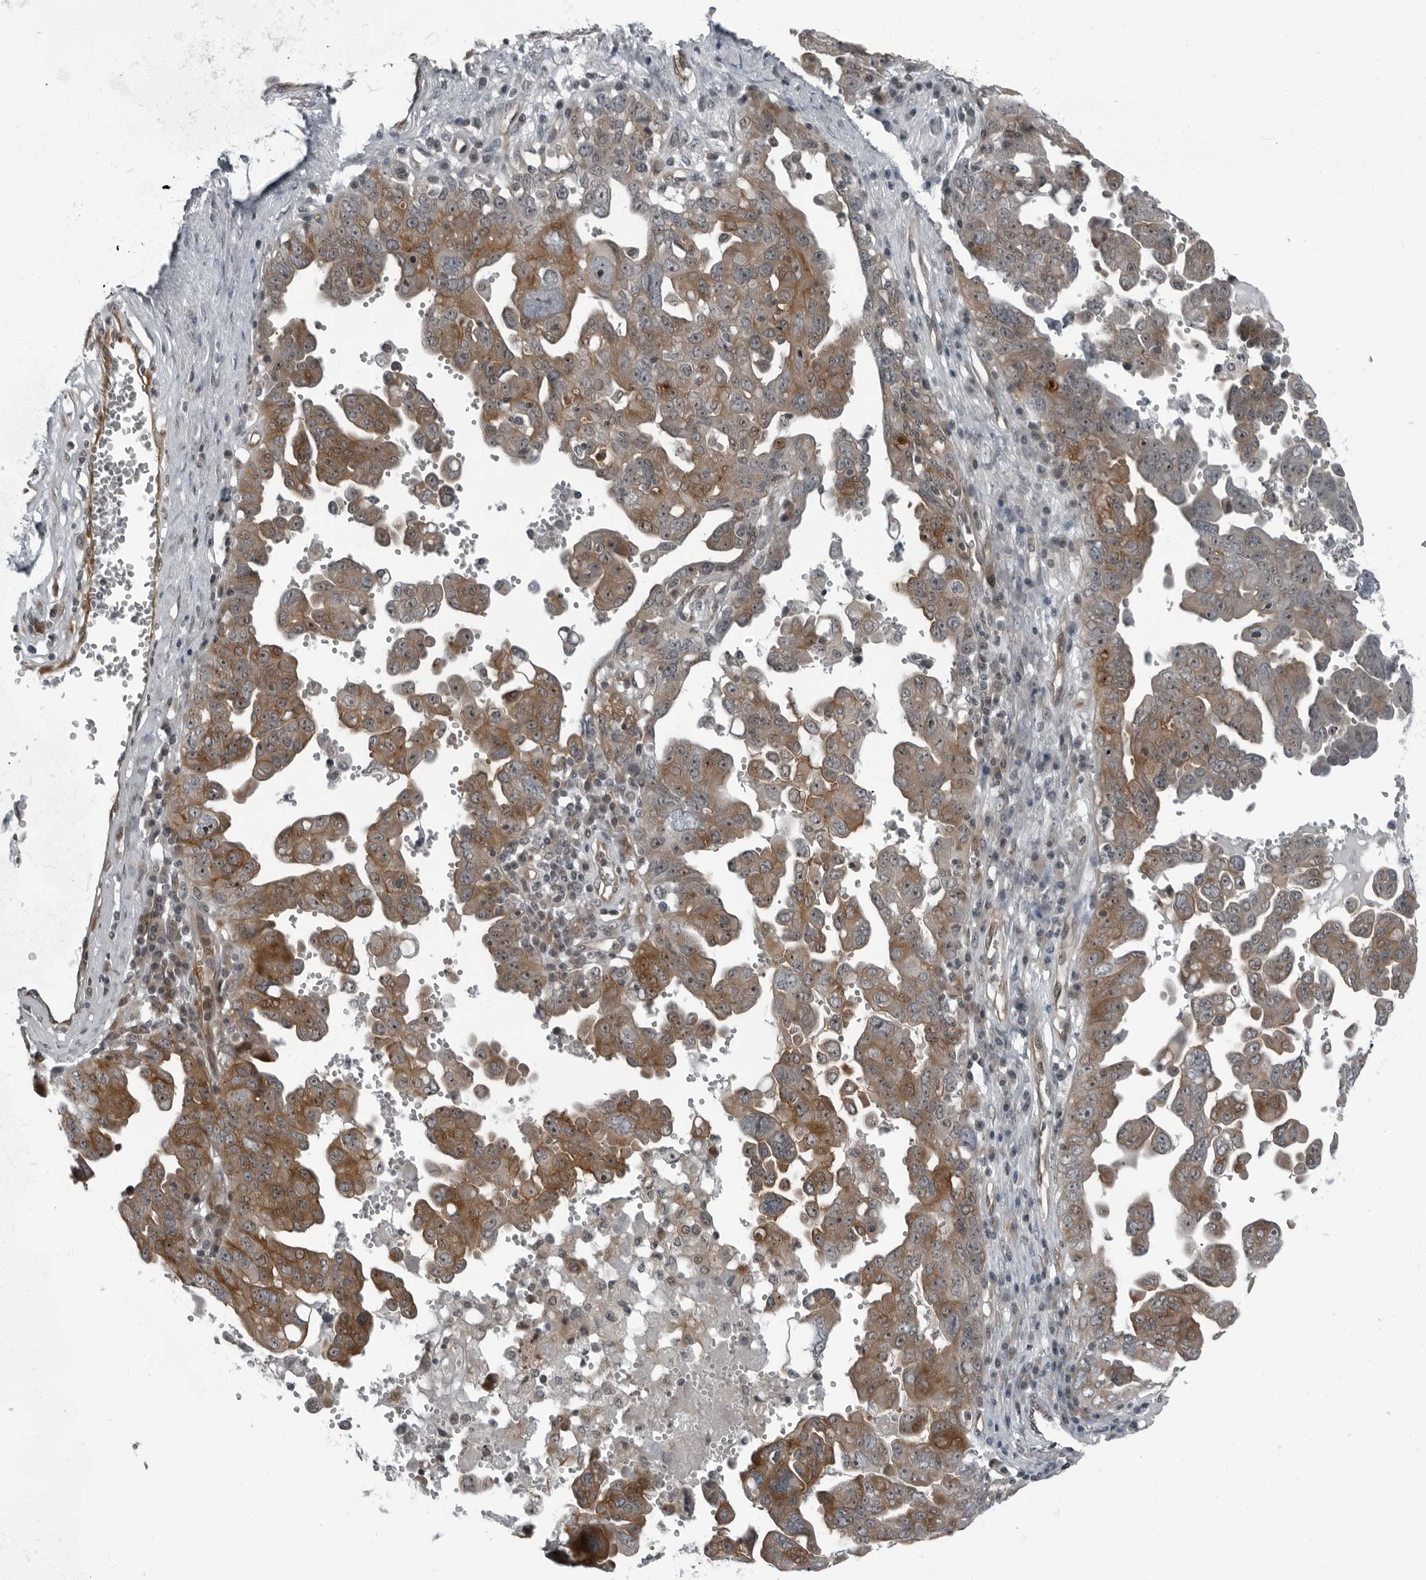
{"staining": {"intensity": "moderate", "quantity": ">75%", "location": "cytoplasmic/membranous,nuclear"}, "tissue": "ovarian cancer", "cell_type": "Tumor cells", "image_type": "cancer", "snomed": [{"axis": "morphology", "description": "Carcinoma, endometroid"}, {"axis": "topography", "description": "Ovary"}], "caption": "Moderate cytoplasmic/membranous and nuclear staining is seen in approximately >75% of tumor cells in ovarian cancer (endometroid carcinoma).", "gene": "FAM102B", "patient": {"sex": "female", "age": 62}}